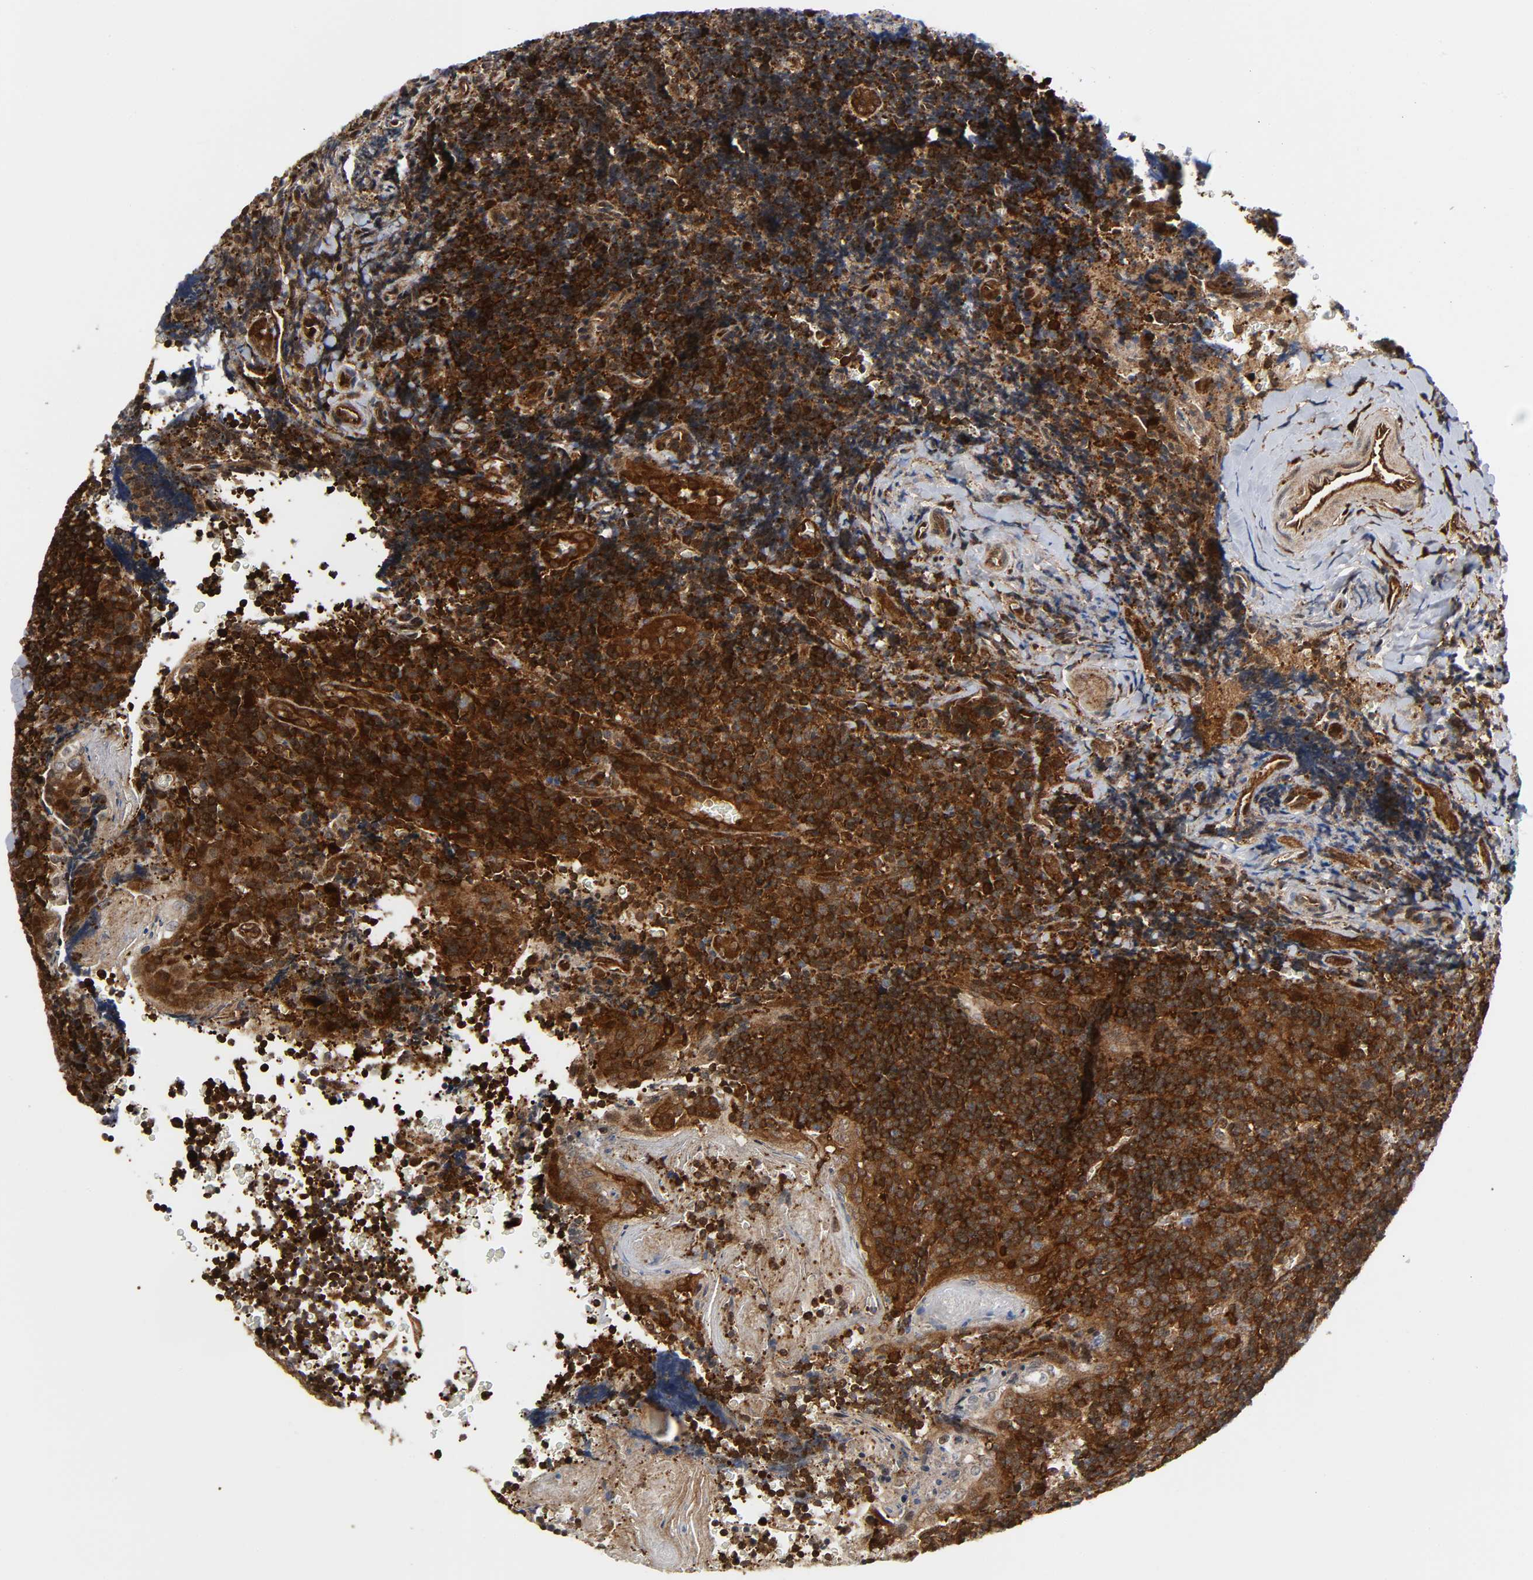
{"staining": {"intensity": "moderate", "quantity": ">75%", "location": "cytoplasmic/membranous"}, "tissue": "tonsil", "cell_type": "Germinal center cells", "image_type": "normal", "snomed": [{"axis": "morphology", "description": "Normal tissue, NOS"}, {"axis": "topography", "description": "Tonsil"}], "caption": "Protein staining demonstrates moderate cytoplasmic/membranous positivity in about >75% of germinal center cells in unremarkable tonsil.", "gene": "MAPK1", "patient": {"sex": "male", "age": 20}}